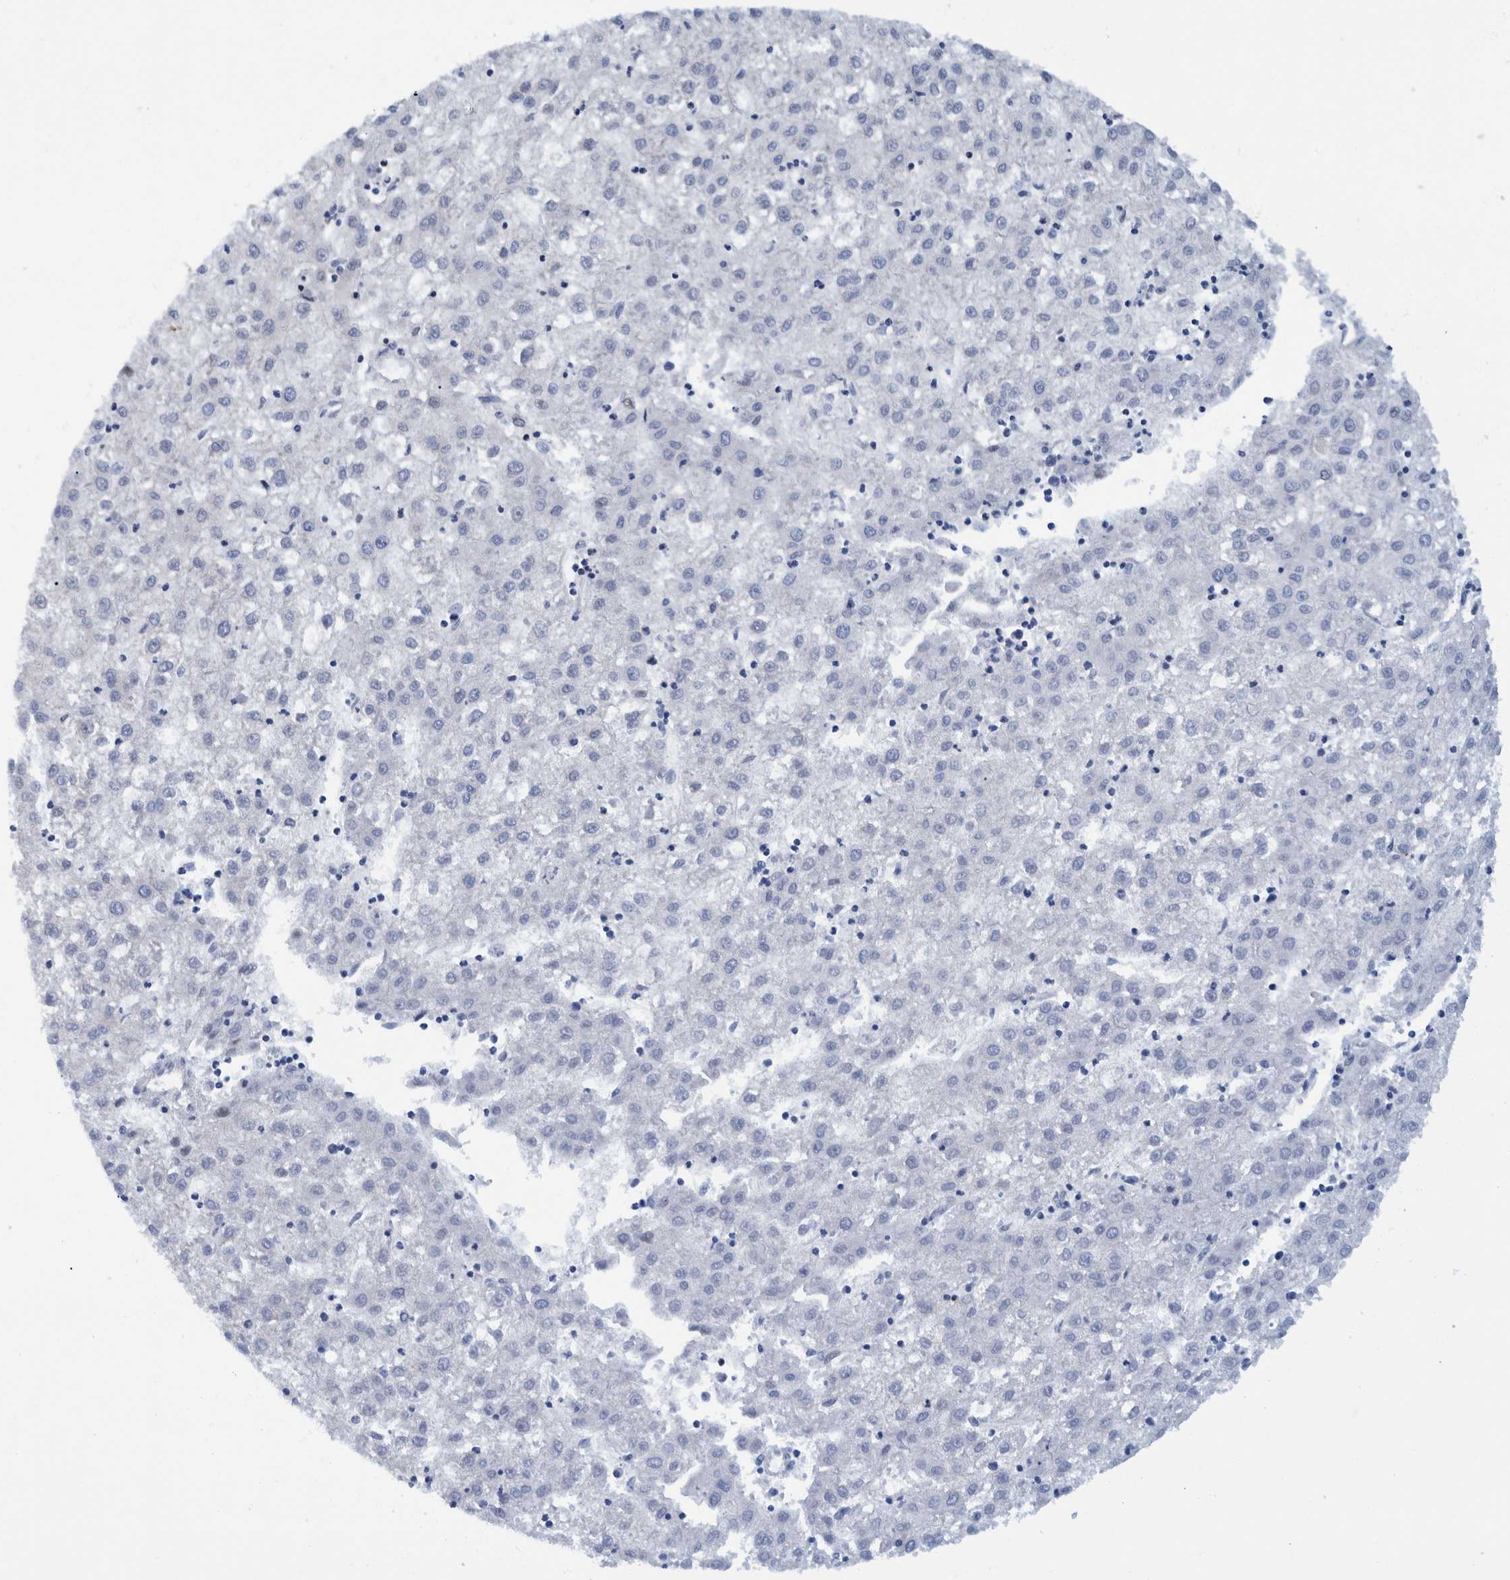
{"staining": {"intensity": "negative", "quantity": "none", "location": "none"}, "tissue": "liver cancer", "cell_type": "Tumor cells", "image_type": "cancer", "snomed": [{"axis": "morphology", "description": "Carcinoma, Hepatocellular, NOS"}, {"axis": "topography", "description": "Liver"}], "caption": "A high-resolution image shows immunohistochemistry staining of hepatocellular carcinoma (liver), which shows no significant staining in tumor cells.", "gene": "HEATR9", "patient": {"sex": "male", "age": 72}}